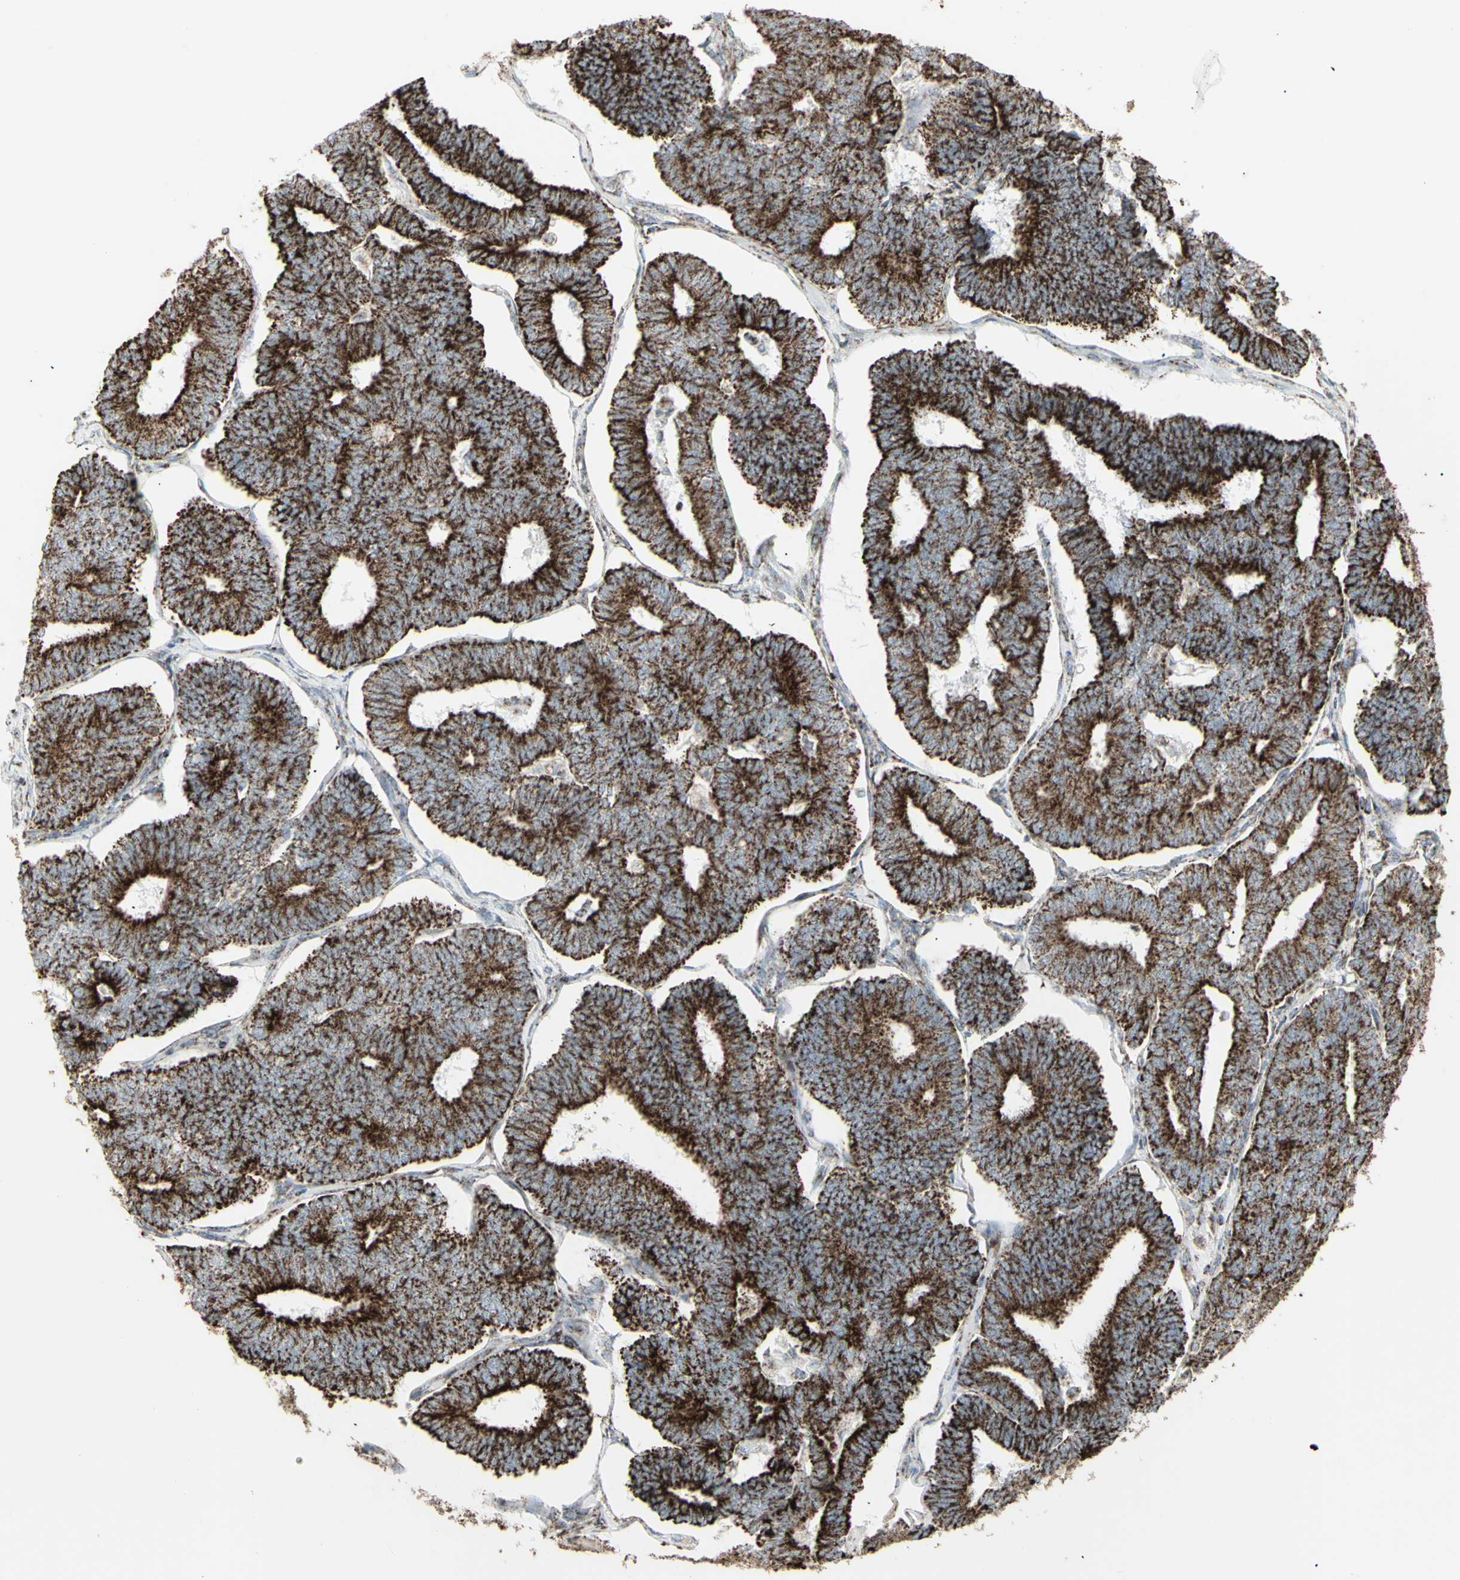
{"staining": {"intensity": "strong", "quantity": ">75%", "location": "cytoplasmic/membranous"}, "tissue": "endometrial cancer", "cell_type": "Tumor cells", "image_type": "cancer", "snomed": [{"axis": "morphology", "description": "Adenocarcinoma, NOS"}, {"axis": "topography", "description": "Endometrium"}], "caption": "A micrograph of endometrial cancer stained for a protein exhibits strong cytoplasmic/membranous brown staining in tumor cells.", "gene": "PLGRKT", "patient": {"sex": "female", "age": 70}}